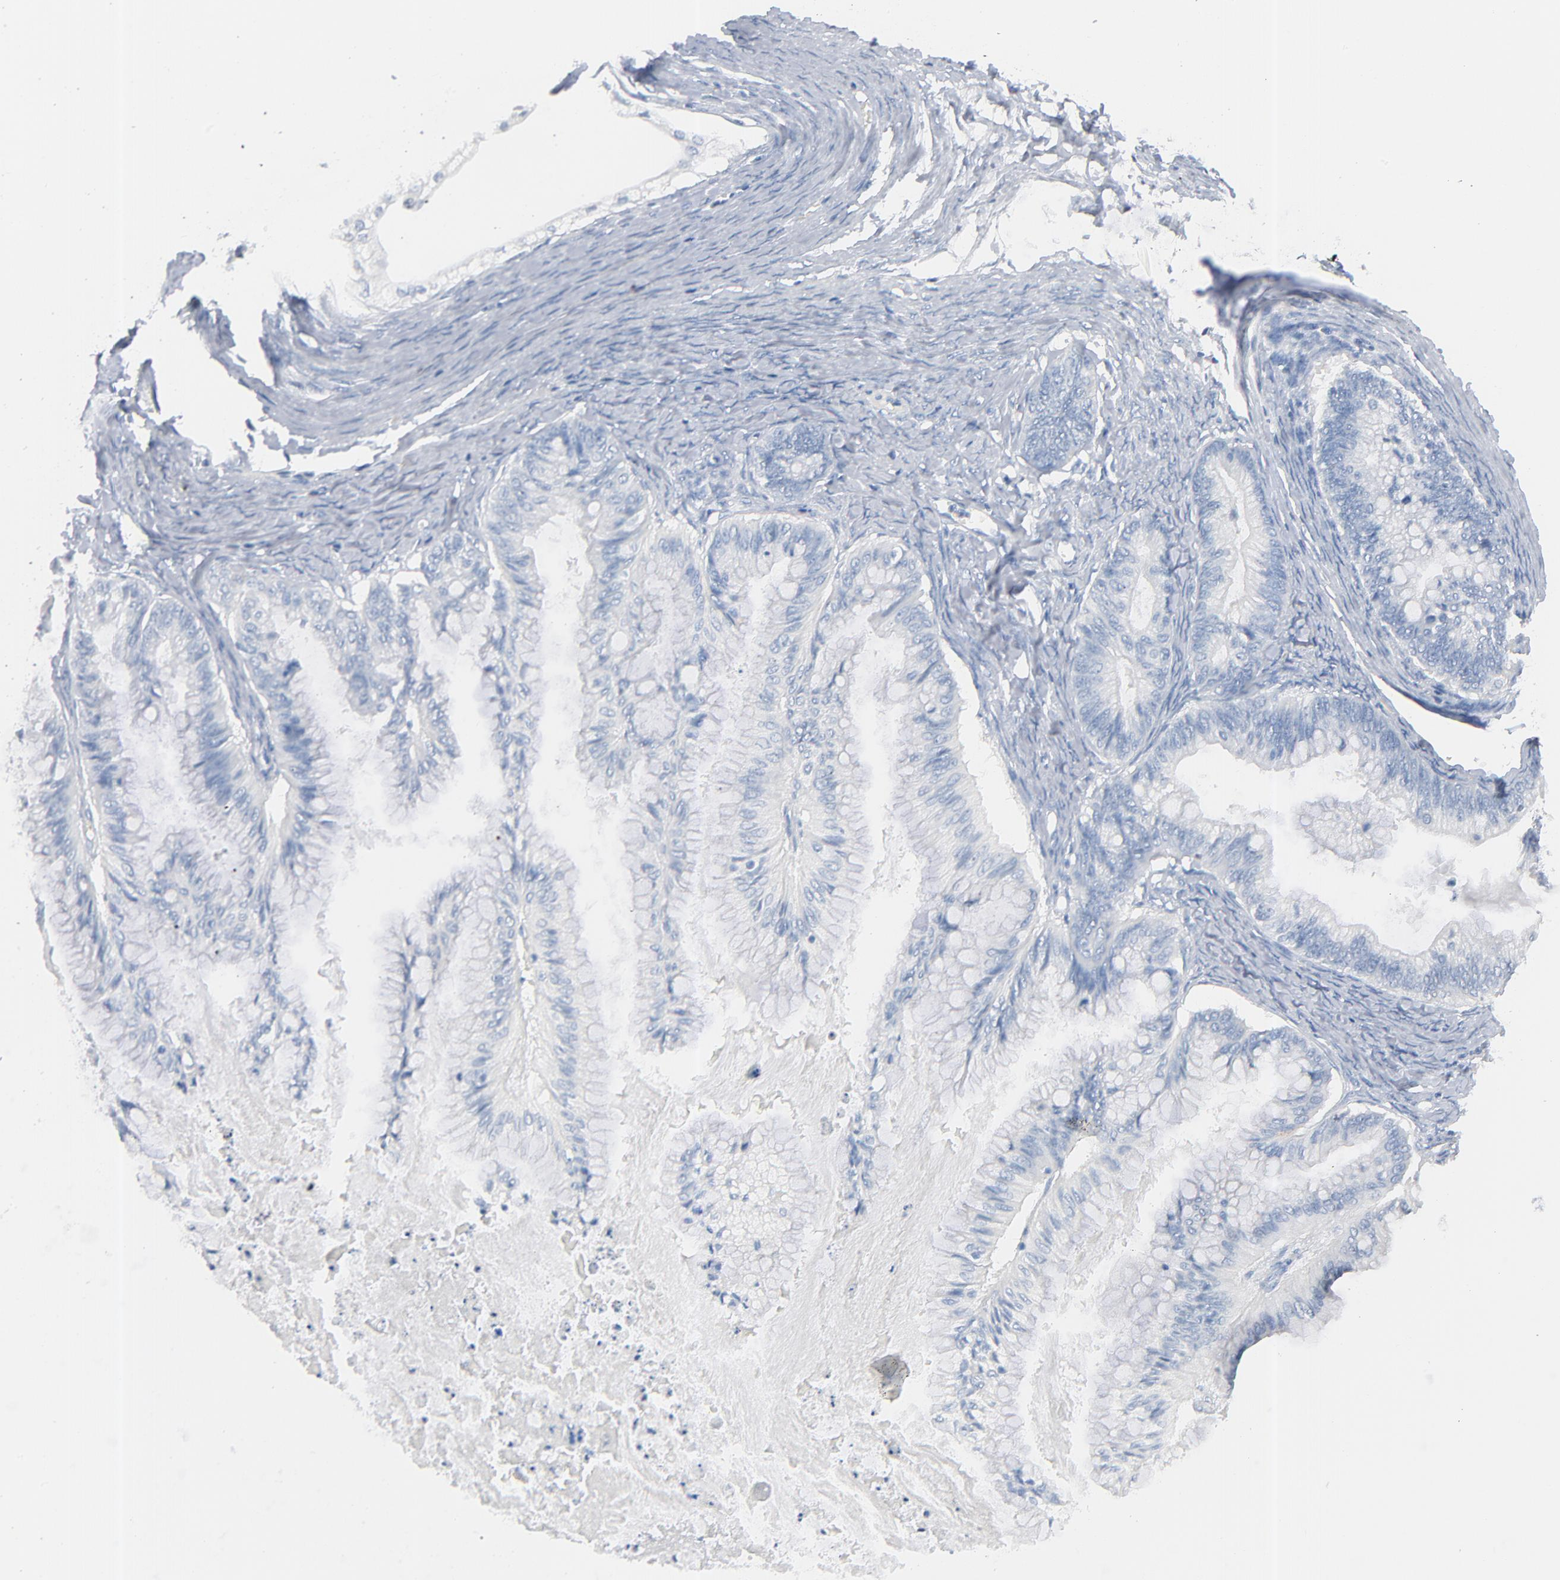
{"staining": {"intensity": "negative", "quantity": "none", "location": "none"}, "tissue": "ovarian cancer", "cell_type": "Tumor cells", "image_type": "cancer", "snomed": [{"axis": "morphology", "description": "Cystadenocarcinoma, mucinous, NOS"}, {"axis": "topography", "description": "Ovary"}], "caption": "Human ovarian mucinous cystadenocarcinoma stained for a protein using immunohistochemistry (IHC) displays no positivity in tumor cells.", "gene": "IFT43", "patient": {"sex": "female", "age": 57}}